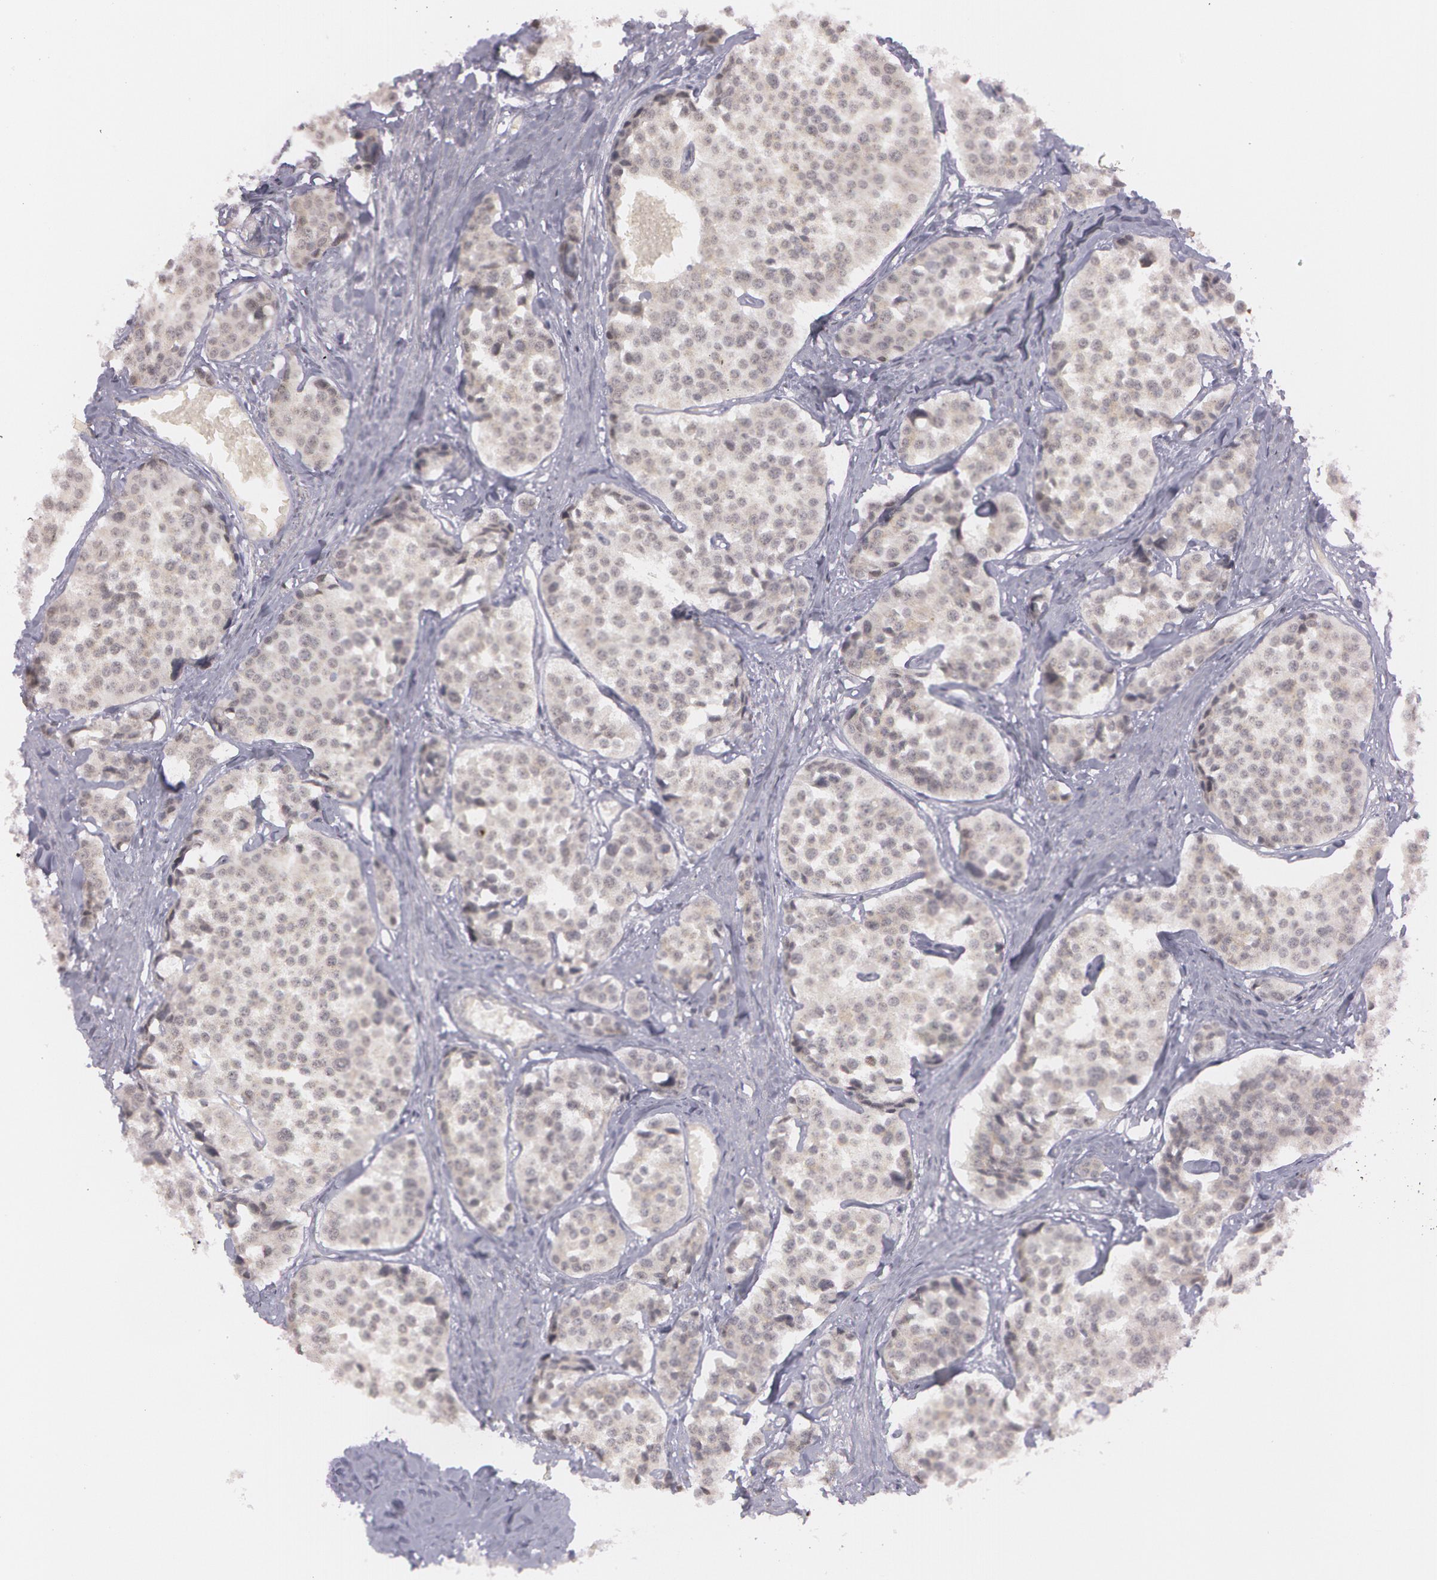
{"staining": {"intensity": "negative", "quantity": "none", "location": "none"}, "tissue": "carcinoid", "cell_type": "Tumor cells", "image_type": "cancer", "snomed": [{"axis": "morphology", "description": "Carcinoid, malignant, NOS"}, {"axis": "topography", "description": "Small intestine"}], "caption": "This is a micrograph of immunohistochemistry (IHC) staining of carcinoid, which shows no expression in tumor cells.", "gene": "IL1RN", "patient": {"sex": "male", "age": 60}}